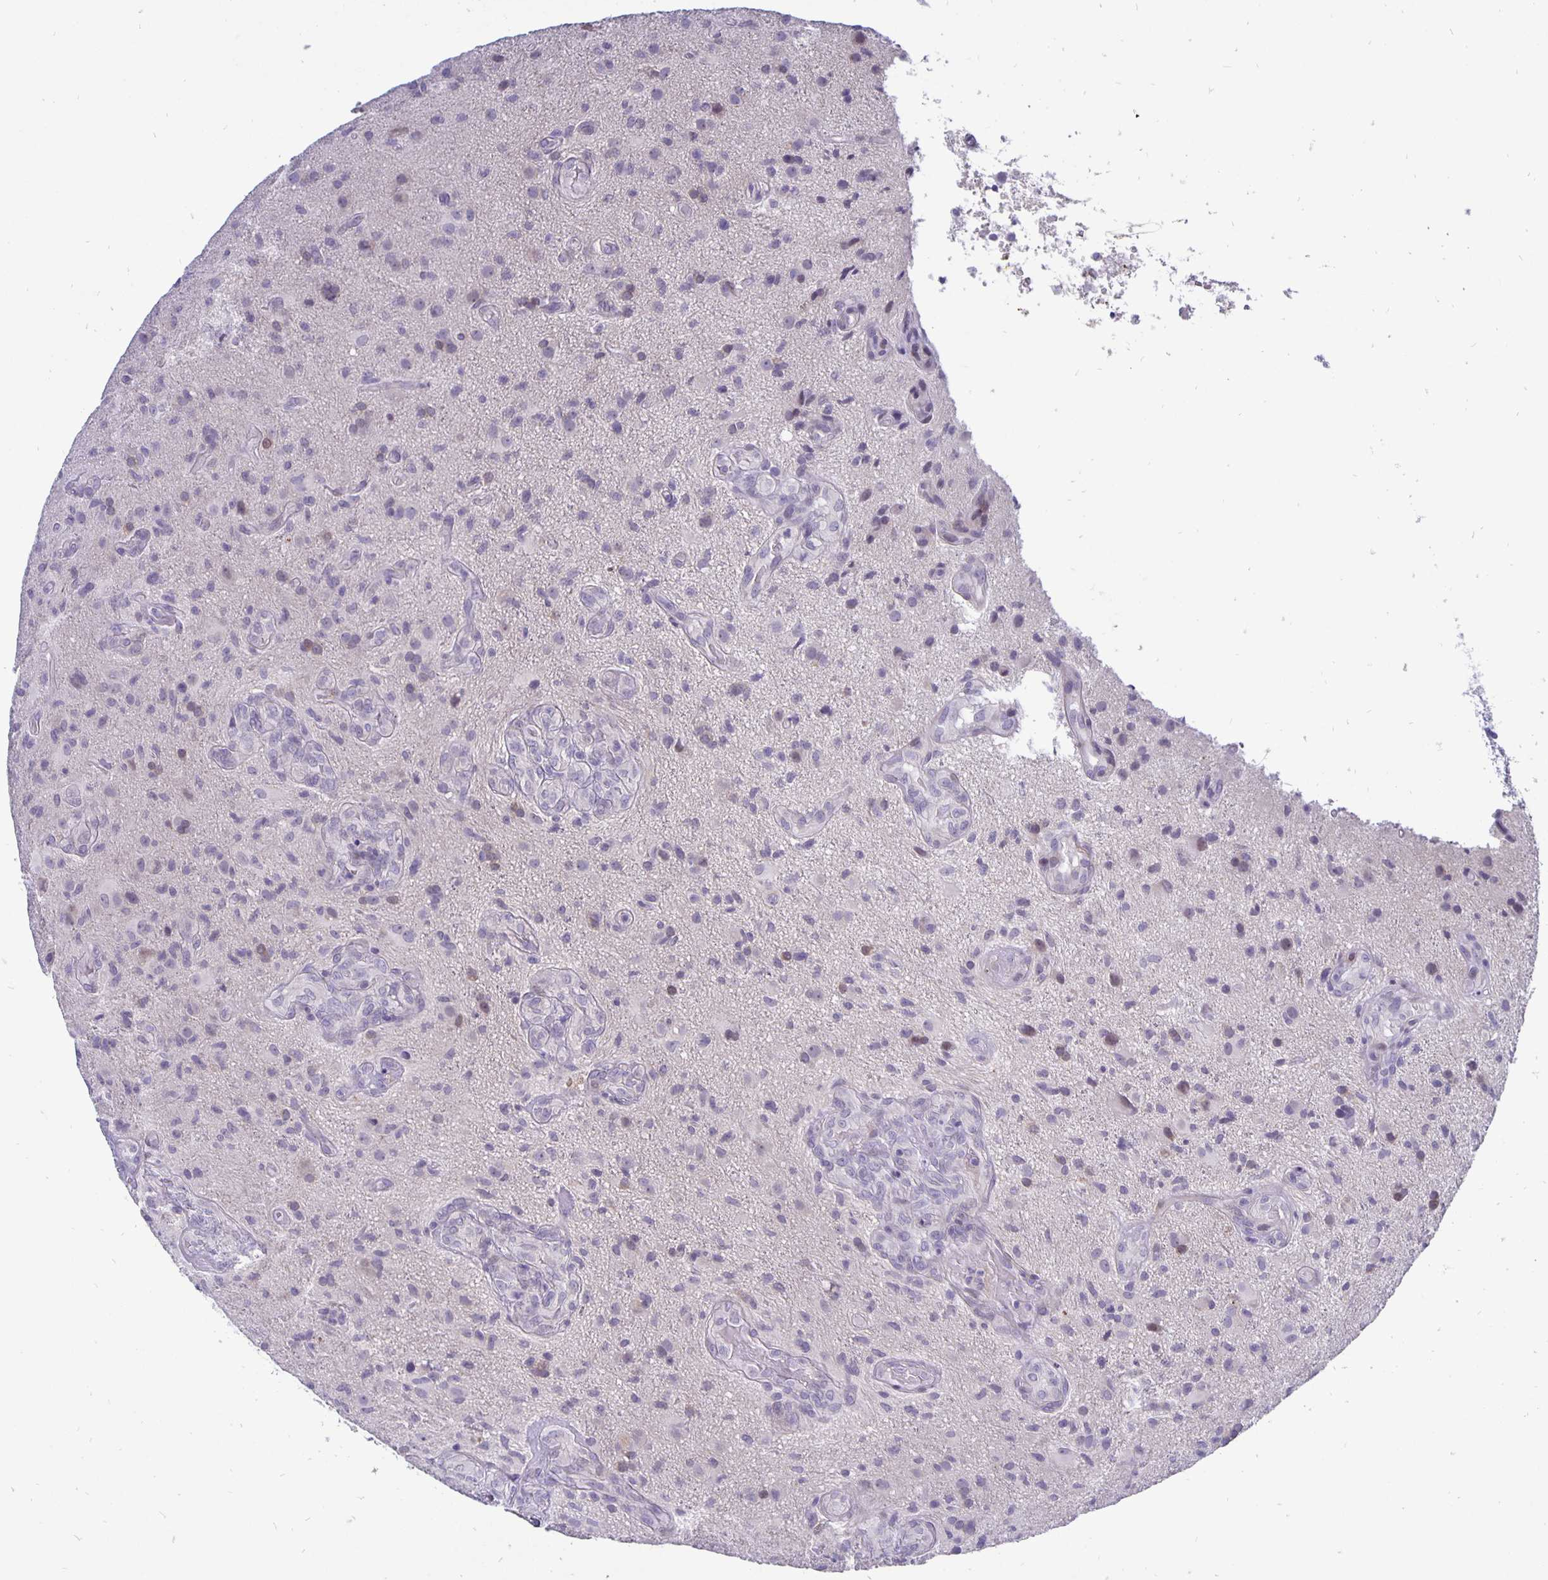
{"staining": {"intensity": "negative", "quantity": "none", "location": "none"}, "tissue": "glioma", "cell_type": "Tumor cells", "image_type": "cancer", "snomed": [{"axis": "morphology", "description": "Glioma, malignant, High grade"}, {"axis": "topography", "description": "Brain"}], "caption": "Micrograph shows no protein expression in tumor cells of malignant glioma (high-grade) tissue.", "gene": "ERBB2", "patient": {"sex": "male", "age": 55}}